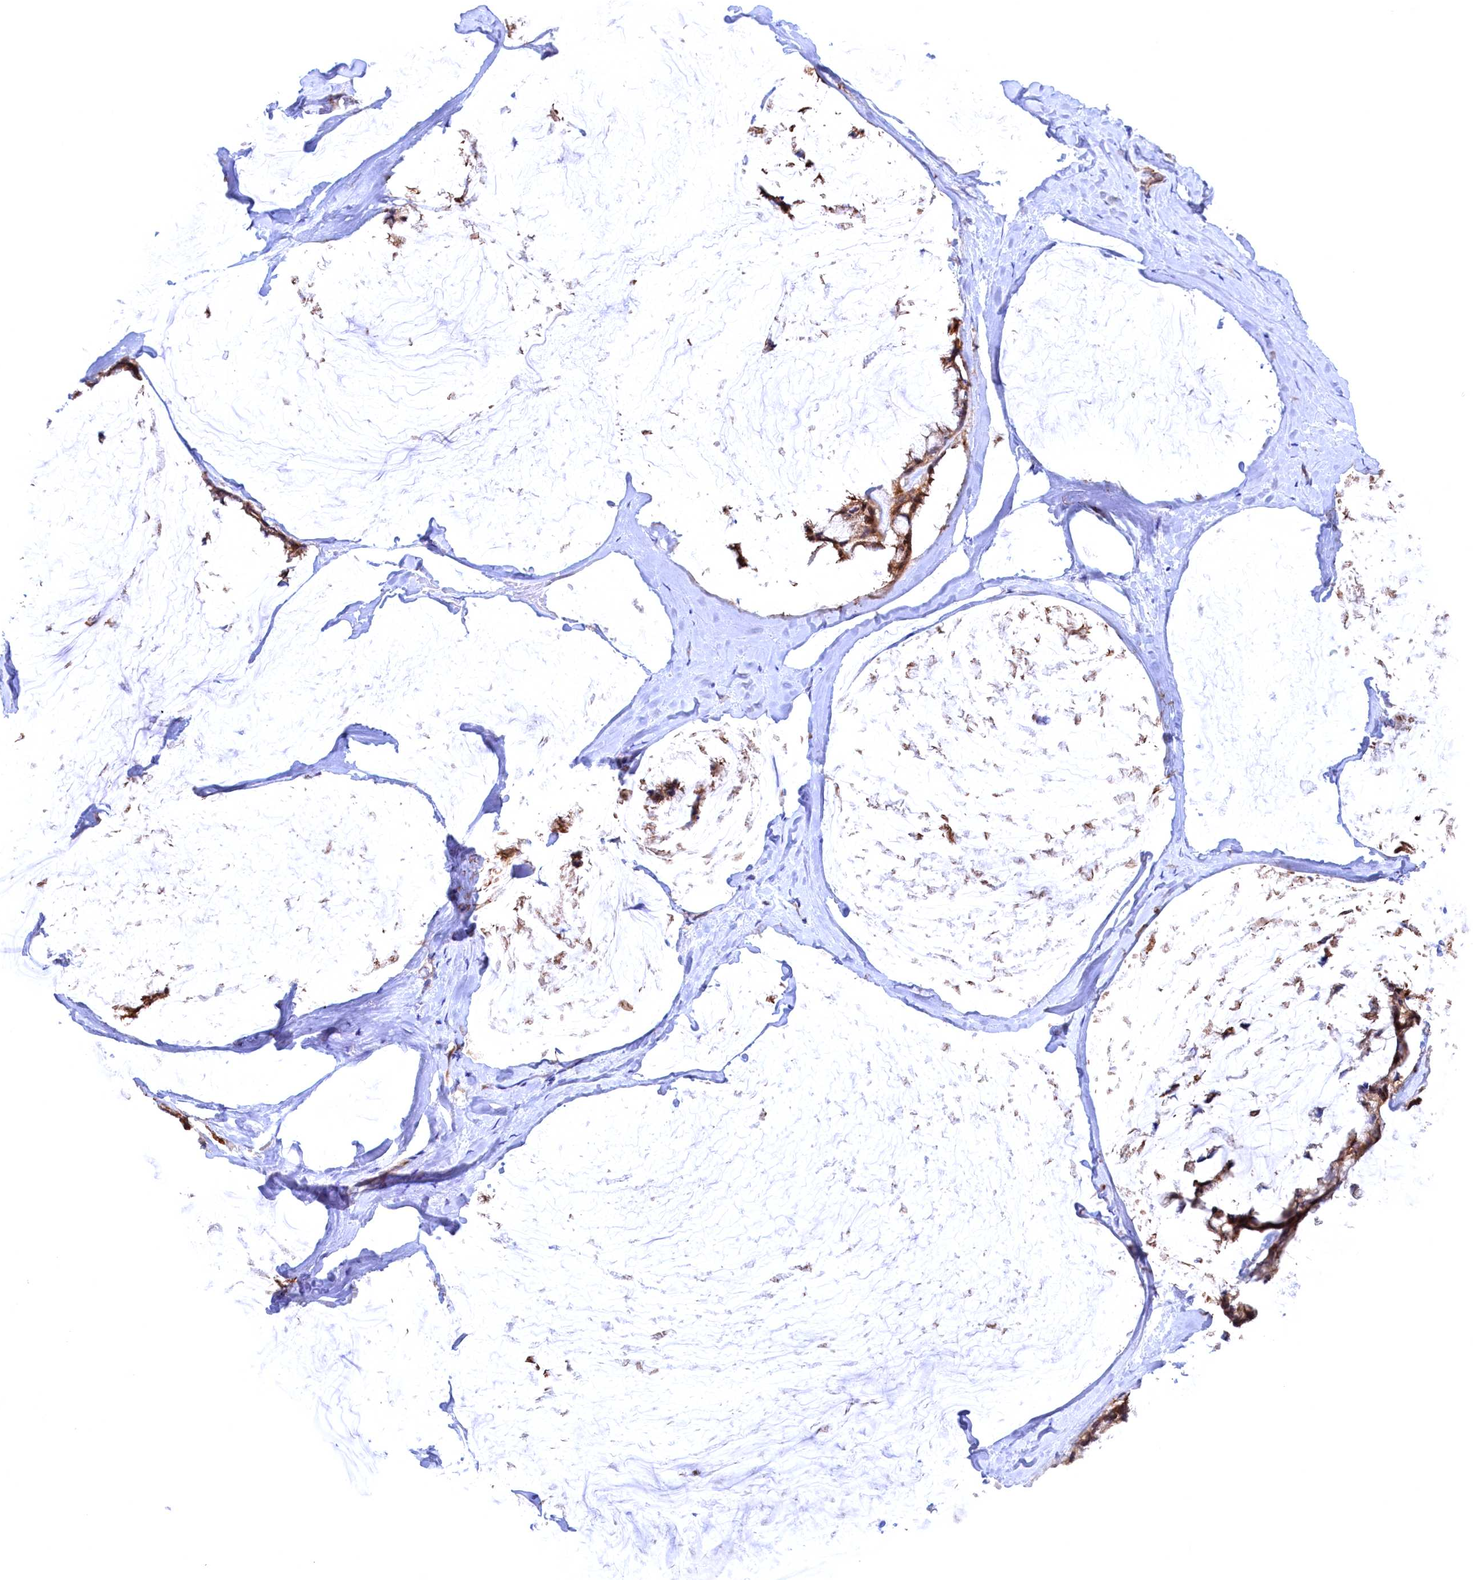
{"staining": {"intensity": "moderate", "quantity": ">75%", "location": "cytoplasmic/membranous"}, "tissue": "ovarian cancer", "cell_type": "Tumor cells", "image_type": "cancer", "snomed": [{"axis": "morphology", "description": "Cystadenocarcinoma, mucinous, NOS"}, {"axis": "topography", "description": "Ovary"}], "caption": "Ovarian mucinous cystadenocarcinoma was stained to show a protein in brown. There is medium levels of moderate cytoplasmic/membranous positivity in approximately >75% of tumor cells. The protein is shown in brown color, while the nuclei are stained blue.", "gene": "JPT2", "patient": {"sex": "female", "age": 39}}